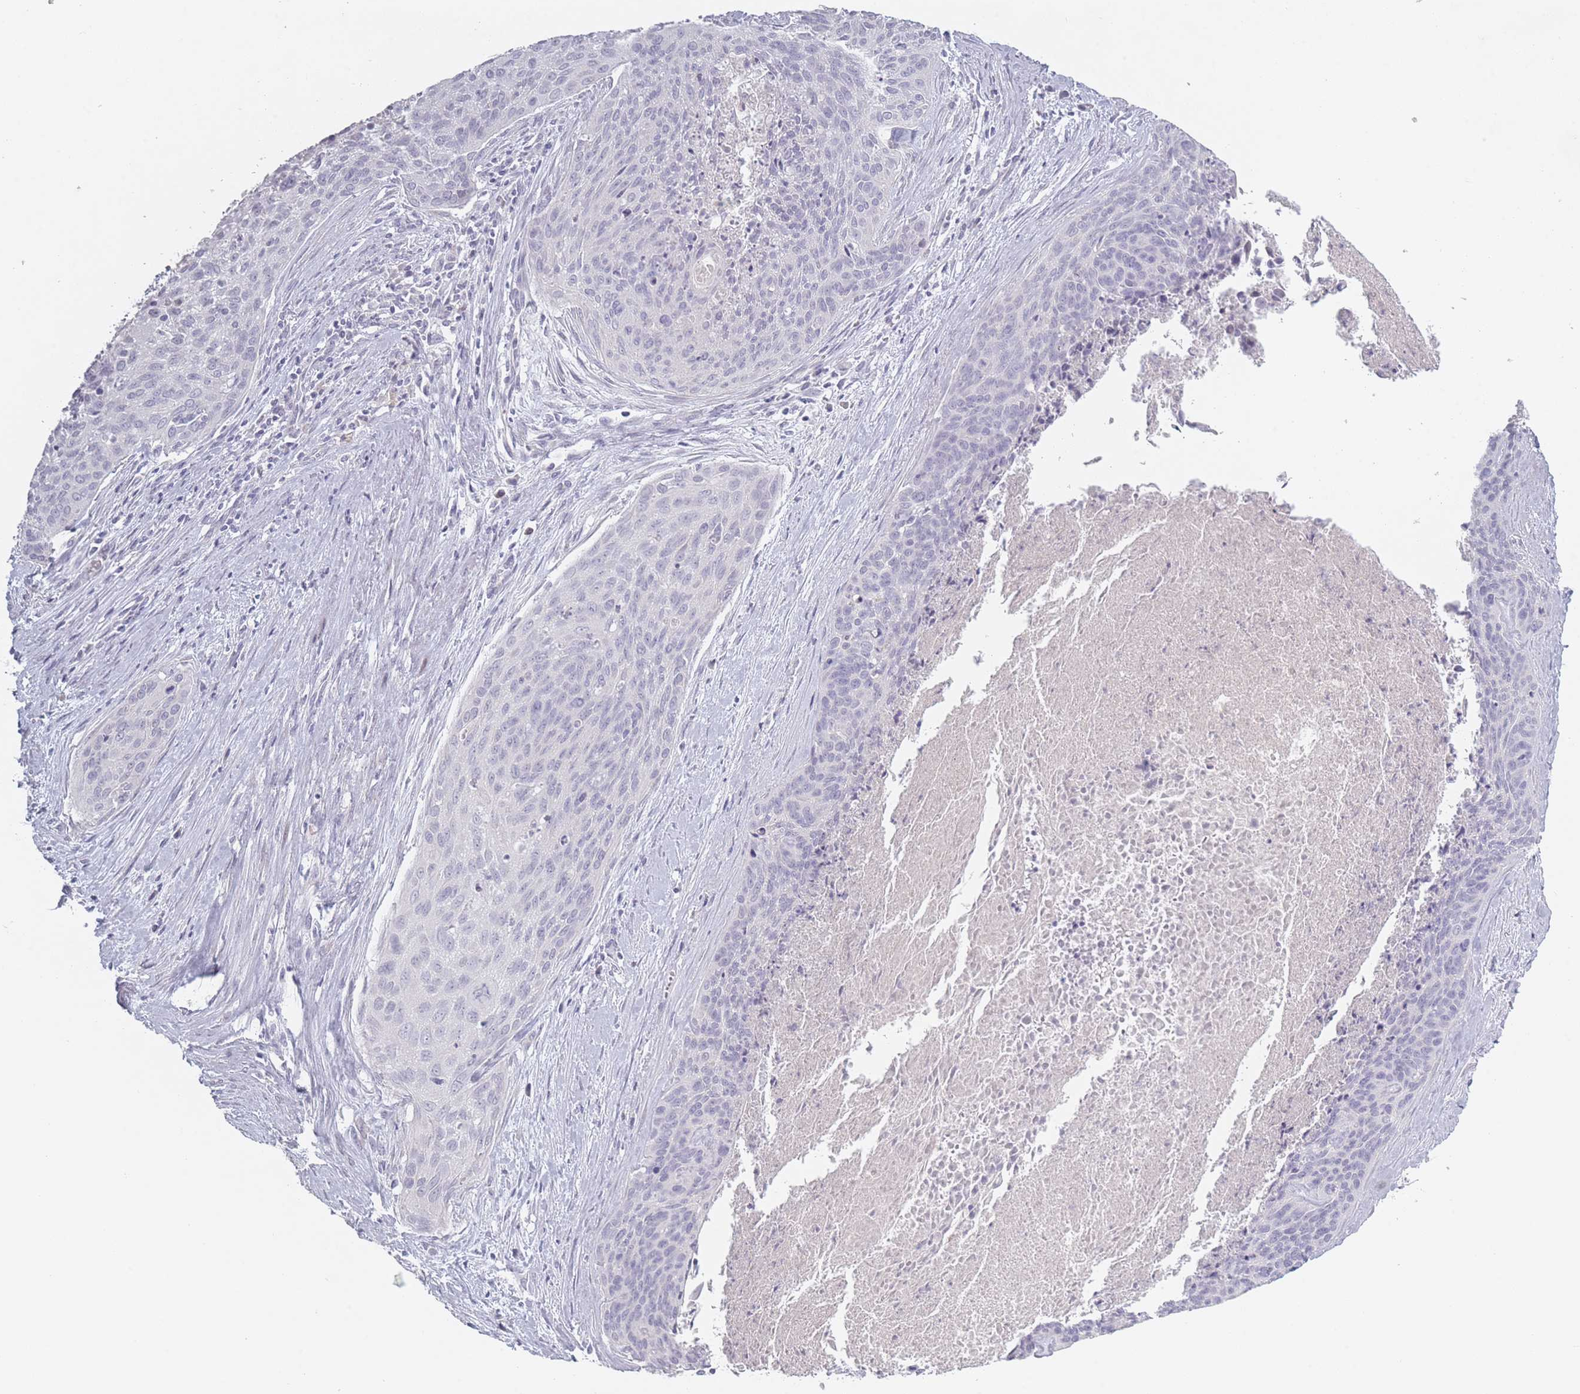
{"staining": {"intensity": "negative", "quantity": "none", "location": "none"}, "tissue": "cervical cancer", "cell_type": "Tumor cells", "image_type": "cancer", "snomed": [{"axis": "morphology", "description": "Squamous cell carcinoma, NOS"}, {"axis": "topography", "description": "Cervix"}], "caption": "Protein analysis of cervical squamous cell carcinoma reveals no significant positivity in tumor cells.", "gene": "RASL10B", "patient": {"sex": "female", "age": 55}}